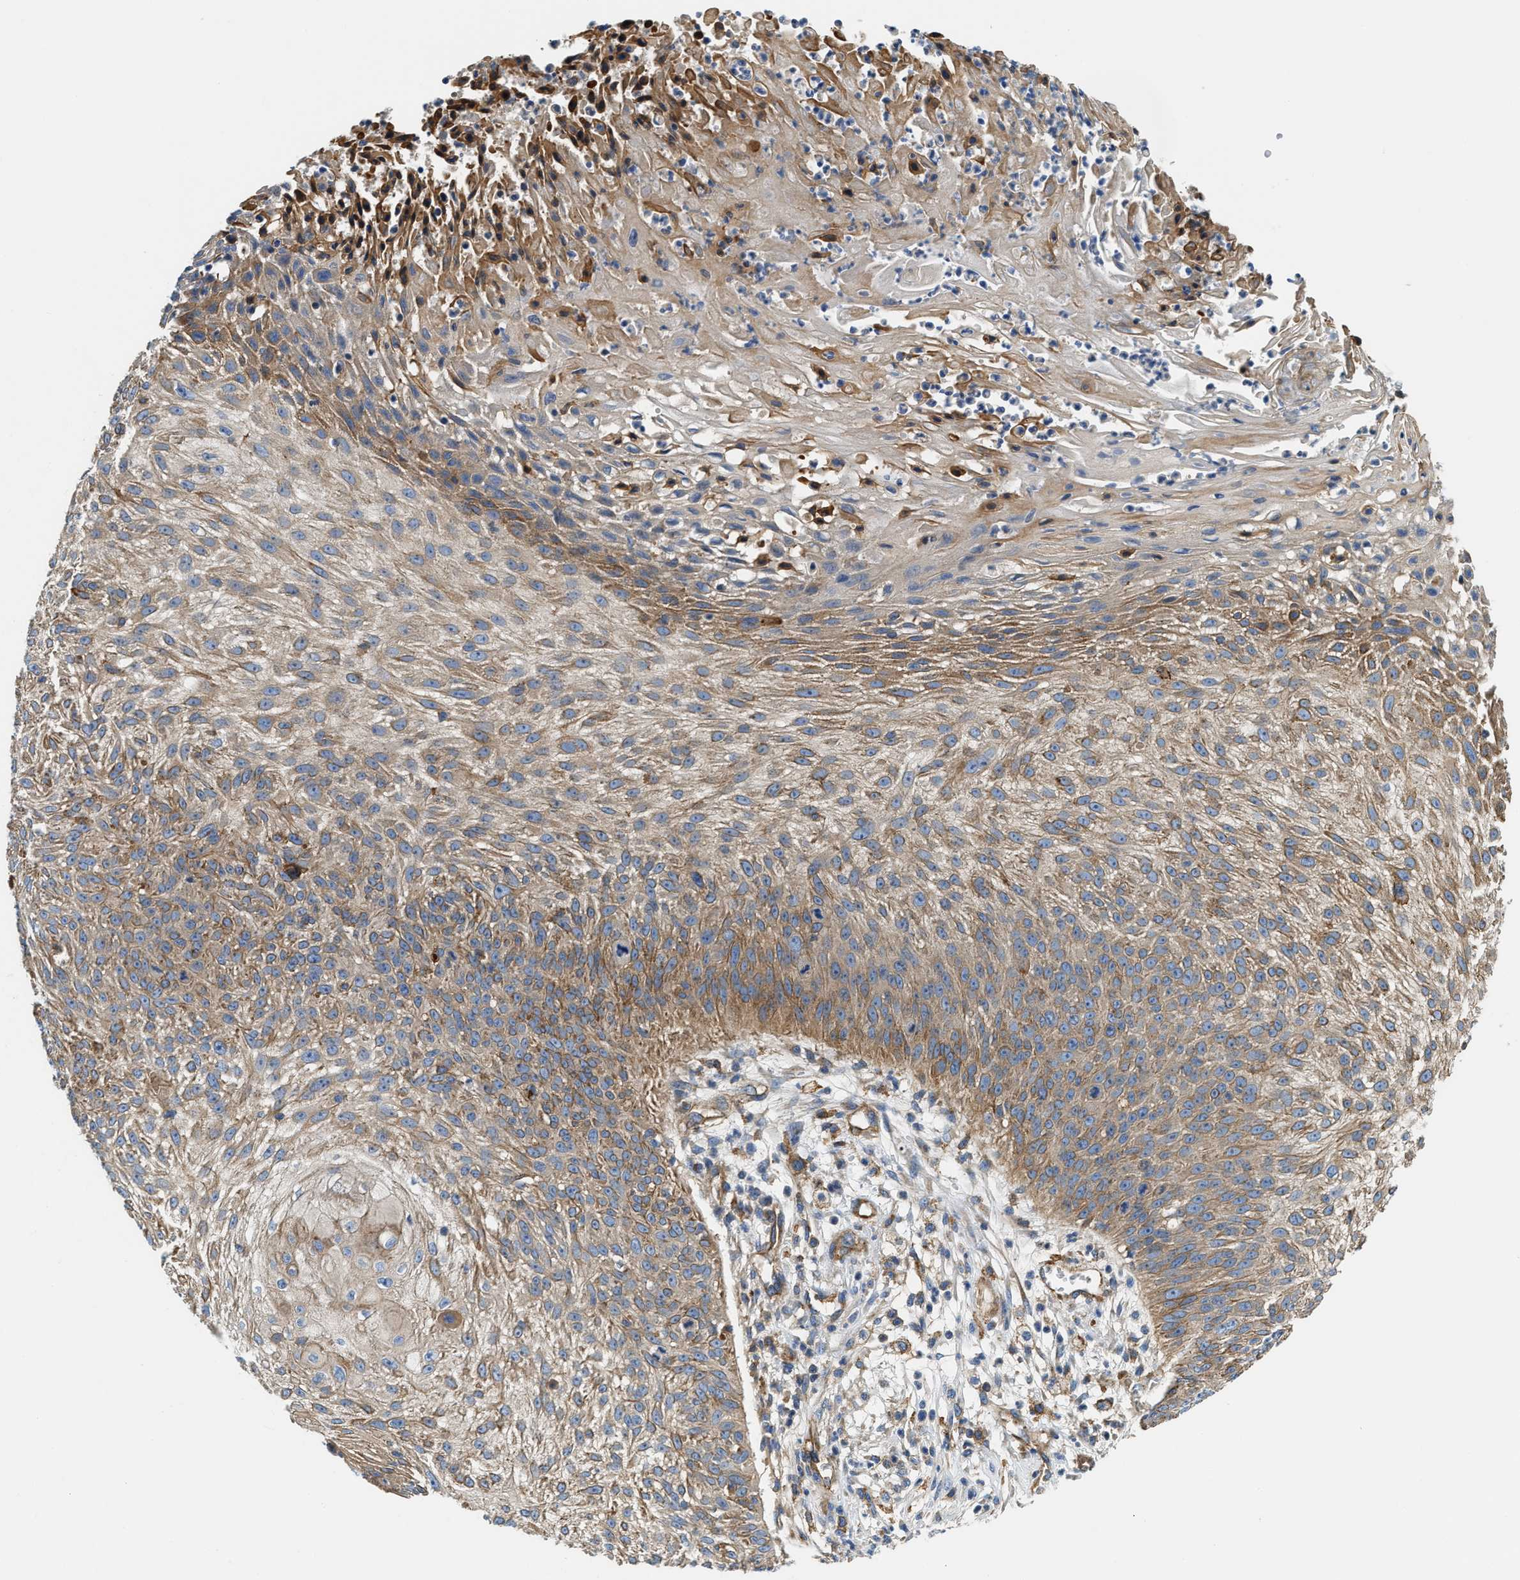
{"staining": {"intensity": "weak", "quantity": "25%-75%", "location": "cytoplasmic/membranous"}, "tissue": "skin cancer", "cell_type": "Tumor cells", "image_type": "cancer", "snomed": [{"axis": "morphology", "description": "Squamous cell carcinoma, NOS"}, {"axis": "topography", "description": "Skin"}], "caption": "Weak cytoplasmic/membranous protein expression is identified in approximately 25%-75% of tumor cells in skin squamous cell carcinoma. Nuclei are stained in blue.", "gene": "NSUN7", "patient": {"sex": "female", "age": 80}}